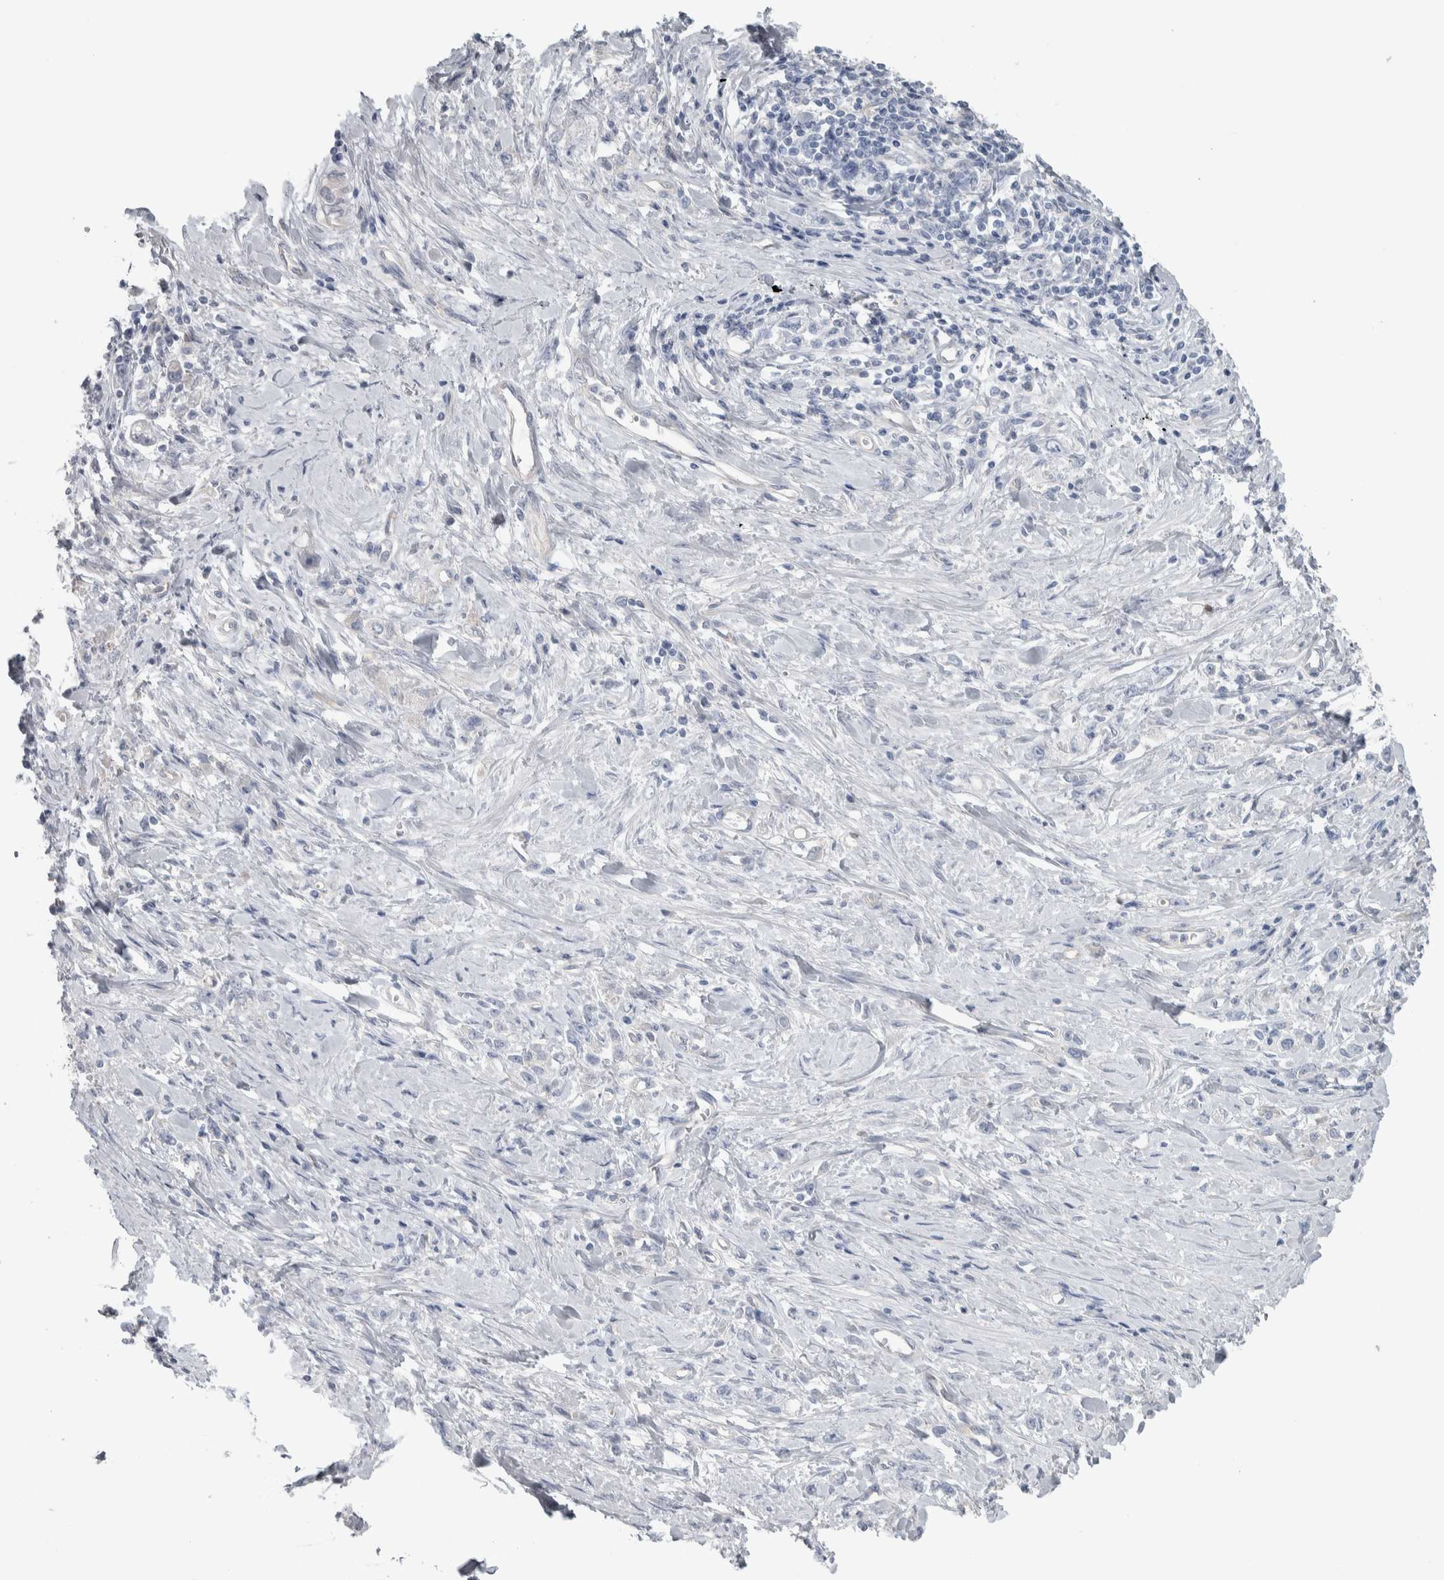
{"staining": {"intensity": "negative", "quantity": "none", "location": "none"}, "tissue": "stomach cancer", "cell_type": "Tumor cells", "image_type": "cancer", "snomed": [{"axis": "morphology", "description": "Adenocarcinoma, NOS"}, {"axis": "topography", "description": "Stomach"}], "caption": "This is an immunohistochemistry (IHC) histopathology image of human adenocarcinoma (stomach). There is no staining in tumor cells.", "gene": "GPHN", "patient": {"sex": "female", "age": 76}}